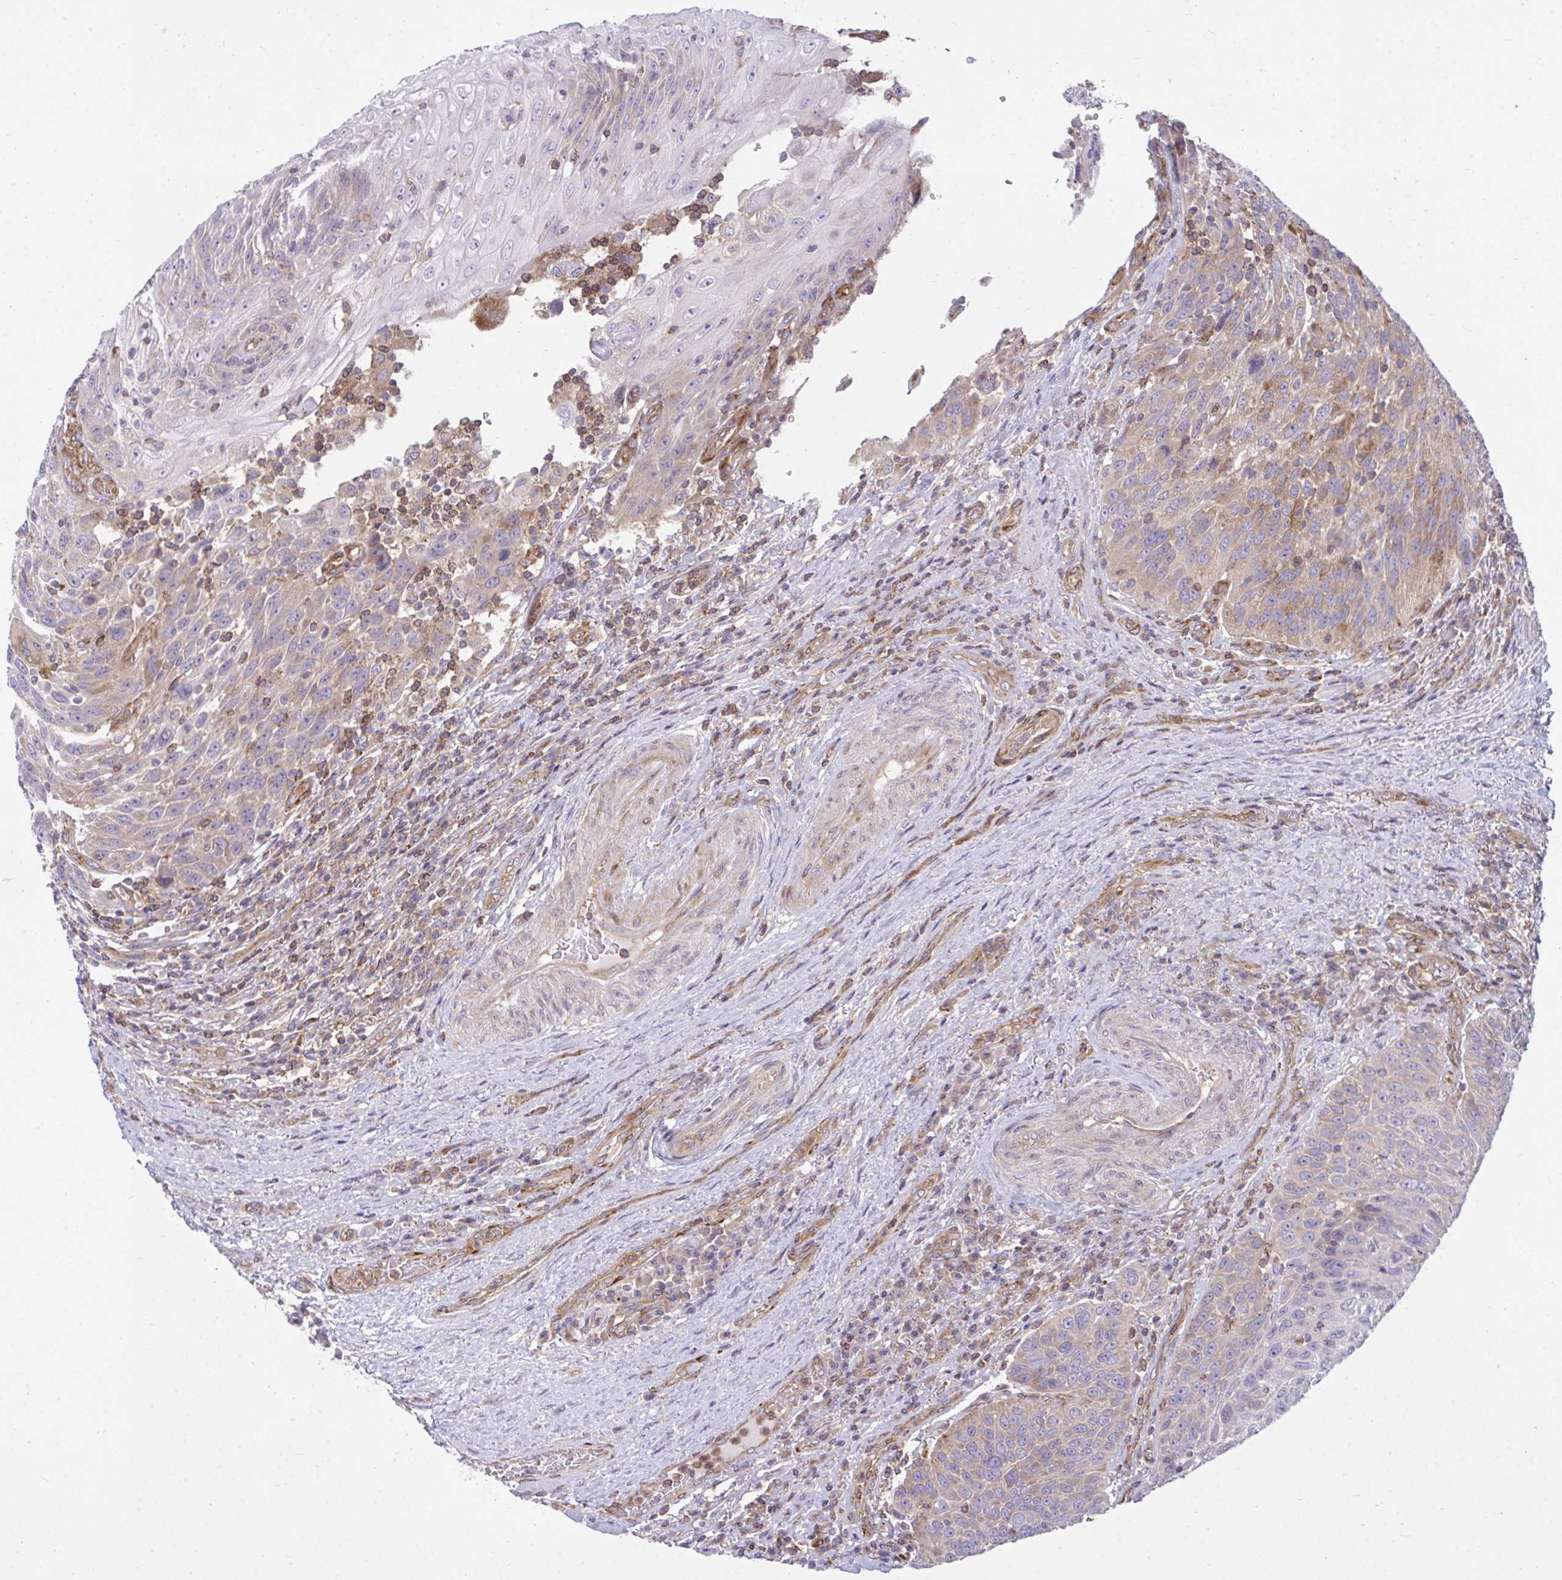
{"staining": {"intensity": "weak", "quantity": "25%-75%", "location": "cytoplasmic/membranous"}, "tissue": "urothelial cancer", "cell_type": "Tumor cells", "image_type": "cancer", "snomed": [{"axis": "morphology", "description": "Urothelial carcinoma, High grade"}, {"axis": "topography", "description": "Urinary bladder"}], "caption": "Immunohistochemical staining of human urothelial cancer reveals low levels of weak cytoplasmic/membranous protein staining in approximately 25%-75% of tumor cells.", "gene": "ASAP1", "patient": {"sex": "female", "age": 70}}